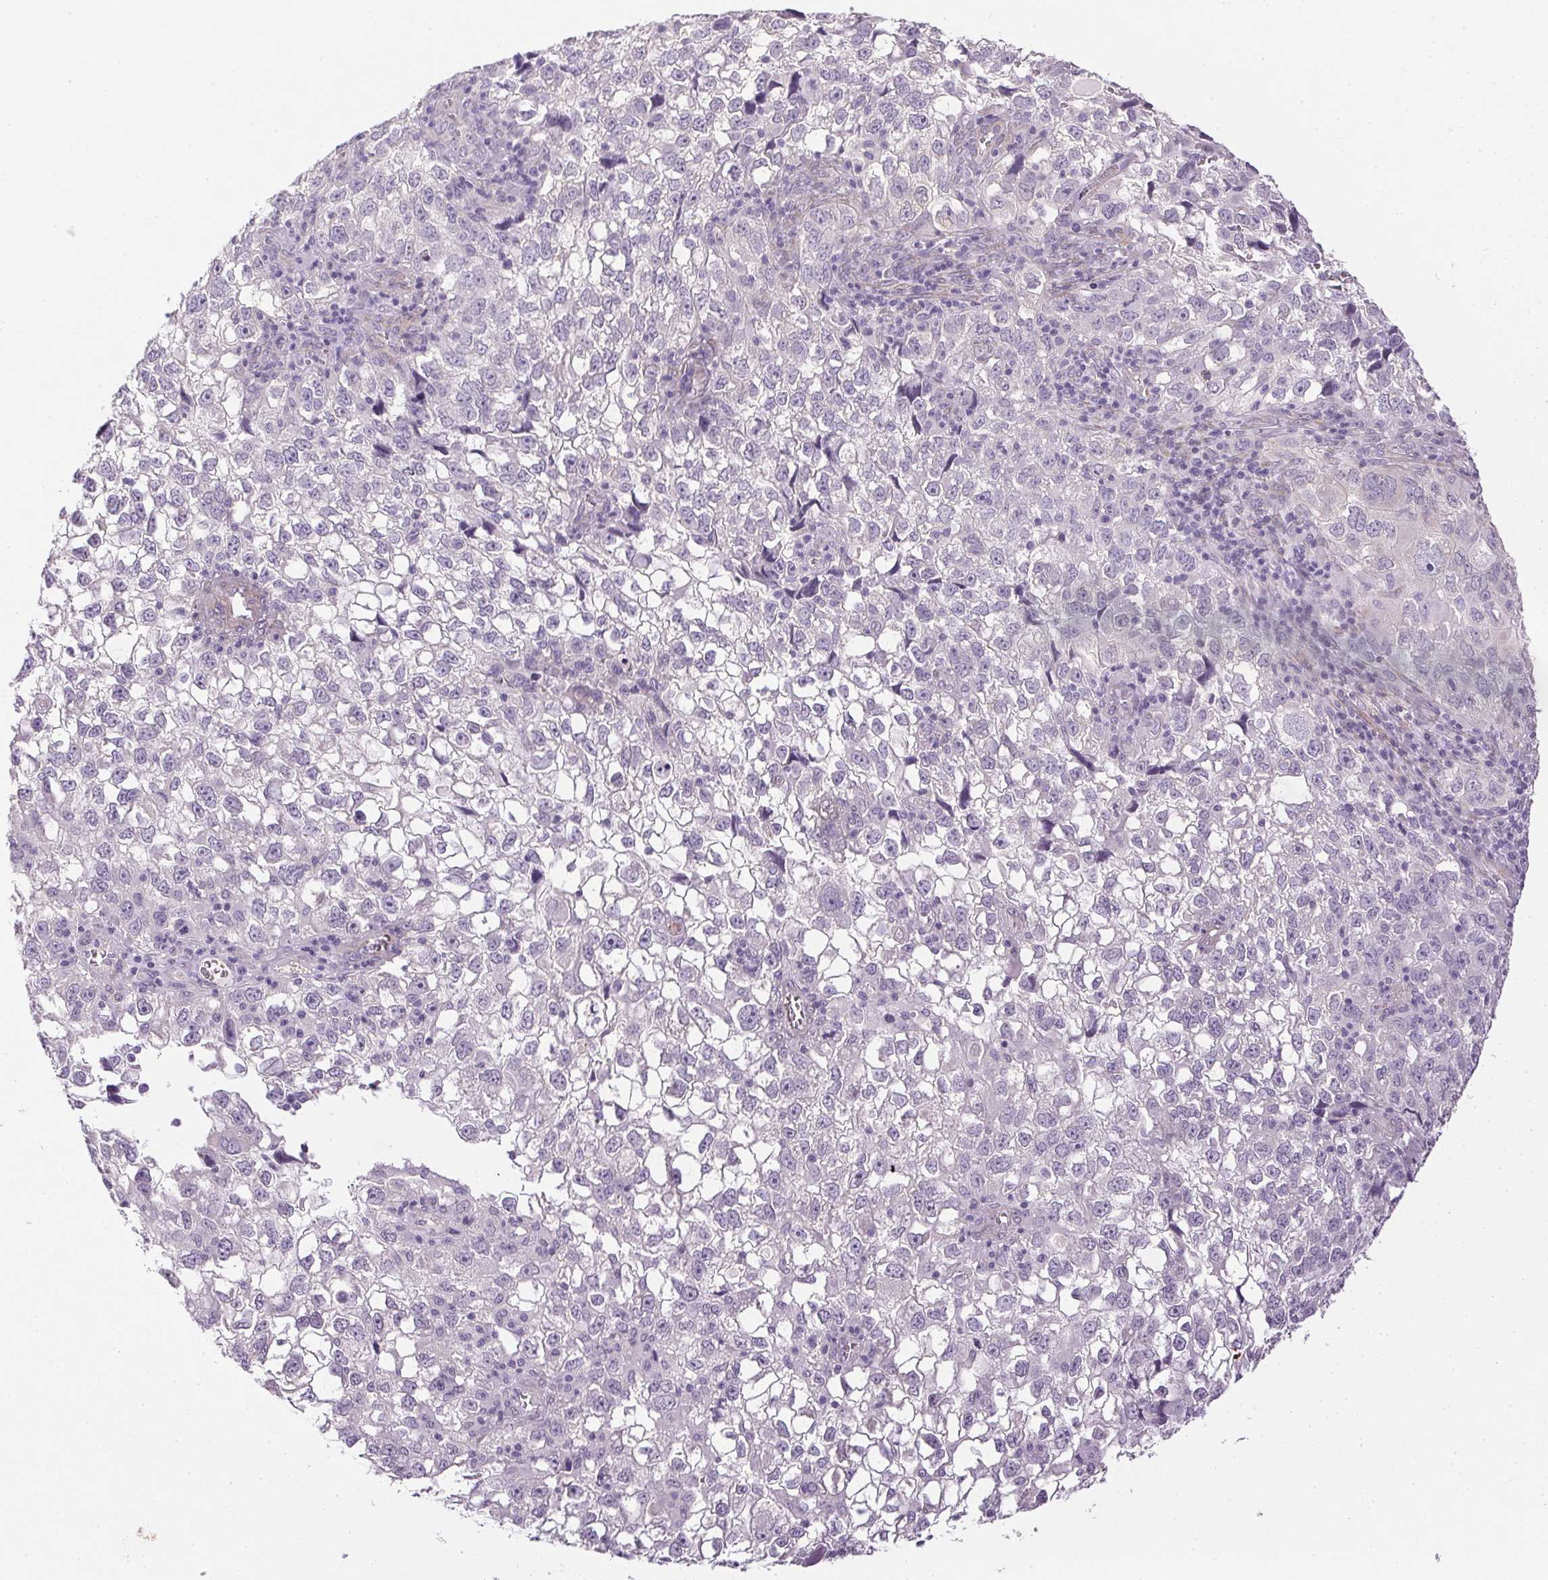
{"staining": {"intensity": "negative", "quantity": "none", "location": "none"}, "tissue": "cervical cancer", "cell_type": "Tumor cells", "image_type": "cancer", "snomed": [{"axis": "morphology", "description": "Squamous cell carcinoma, NOS"}, {"axis": "topography", "description": "Cervix"}], "caption": "Immunohistochemistry photomicrograph of cervical squamous cell carcinoma stained for a protein (brown), which reveals no staining in tumor cells.", "gene": "PRL", "patient": {"sex": "female", "age": 55}}